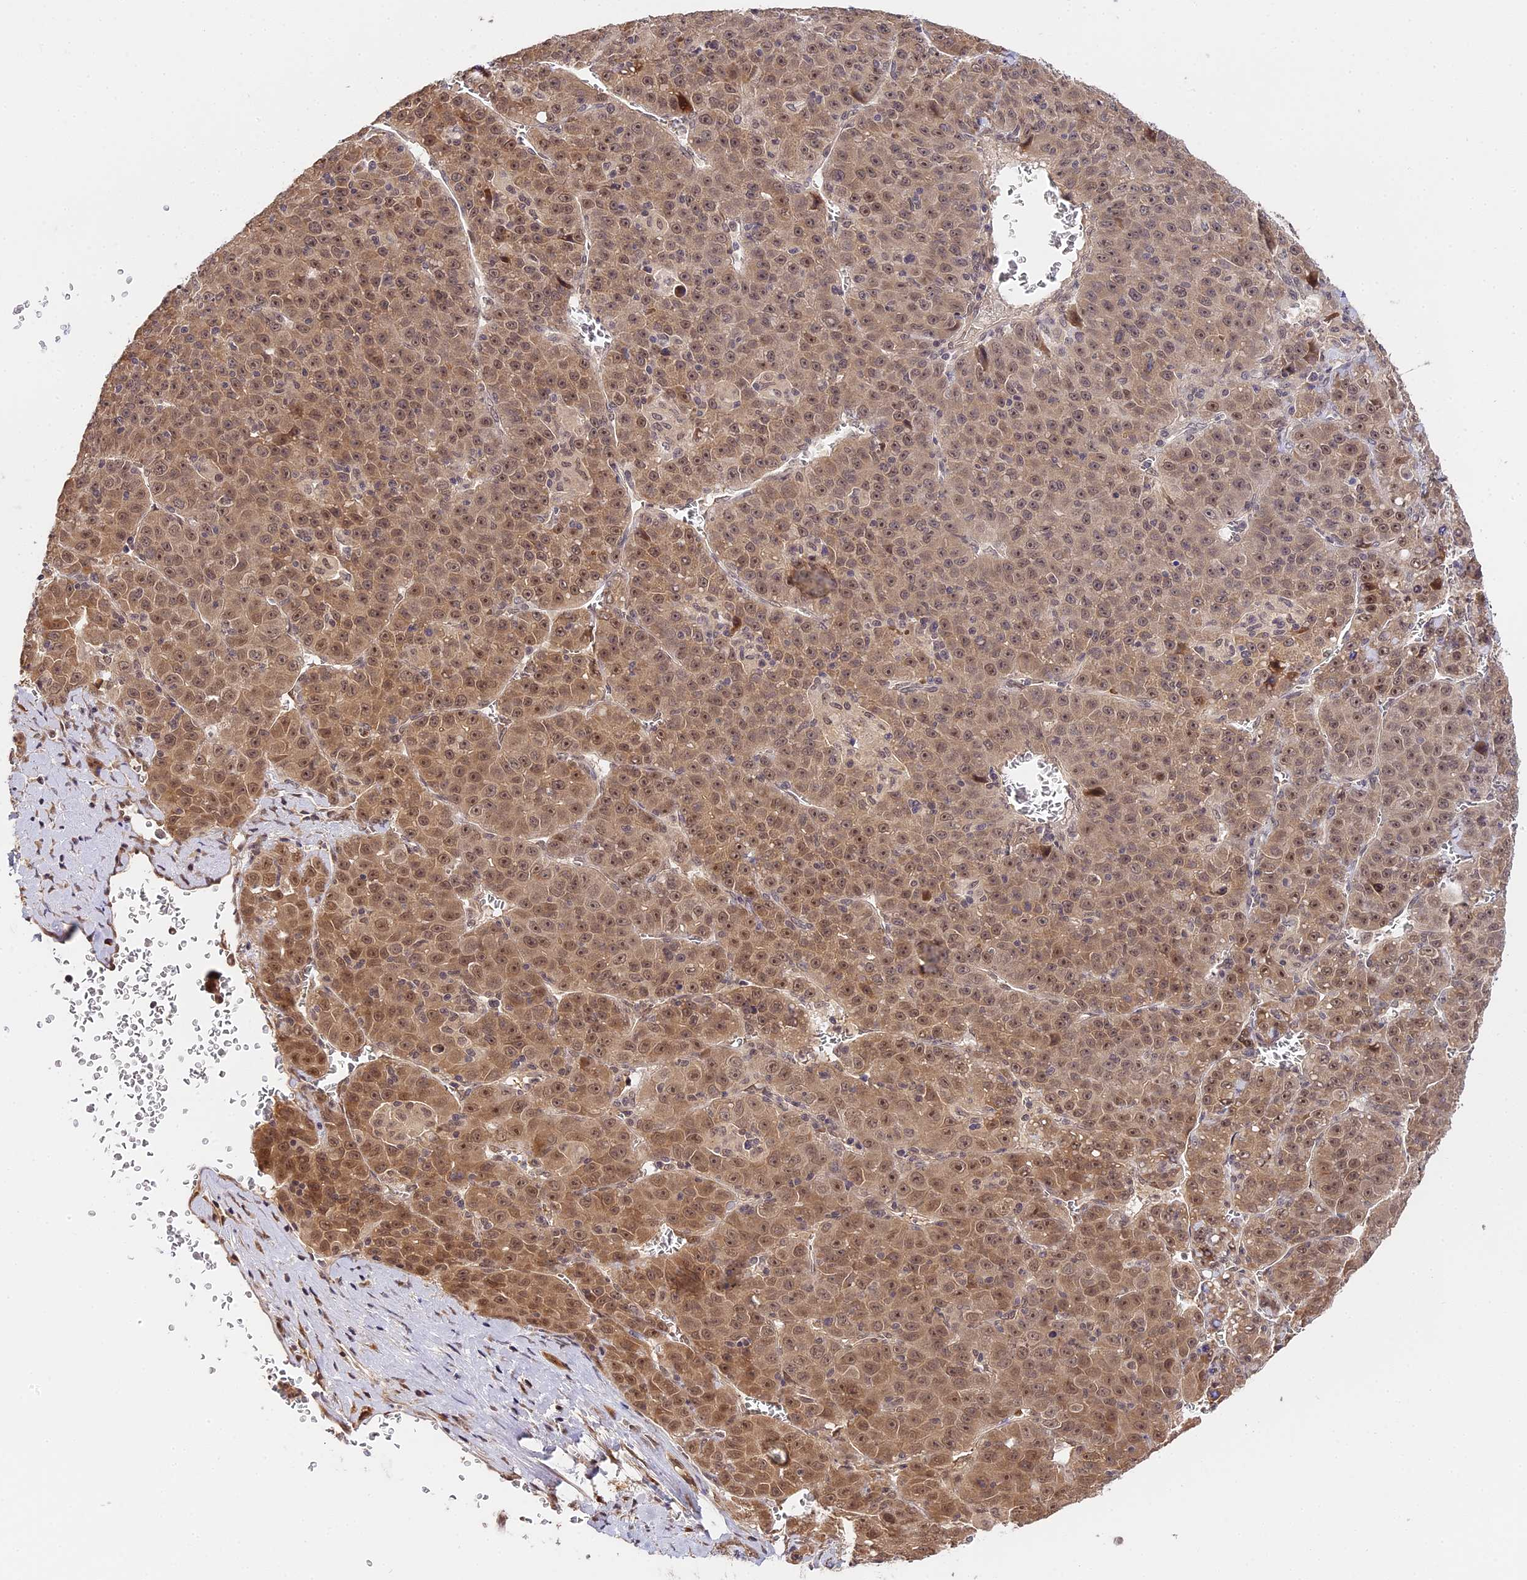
{"staining": {"intensity": "moderate", "quantity": ">75%", "location": "cytoplasmic/membranous,nuclear"}, "tissue": "liver cancer", "cell_type": "Tumor cells", "image_type": "cancer", "snomed": [{"axis": "morphology", "description": "Carcinoma, Hepatocellular, NOS"}, {"axis": "topography", "description": "Liver"}], "caption": "Protein expression analysis of liver cancer demonstrates moderate cytoplasmic/membranous and nuclear staining in about >75% of tumor cells. The staining is performed using DAB (3,3'-diaminobenzidine) brown chromogen to label protein expression. The nuclei are counter-stained blue using hematoxylin.", "gene": "IMPACT", "patient": {"sex": "female", "age": 53}}